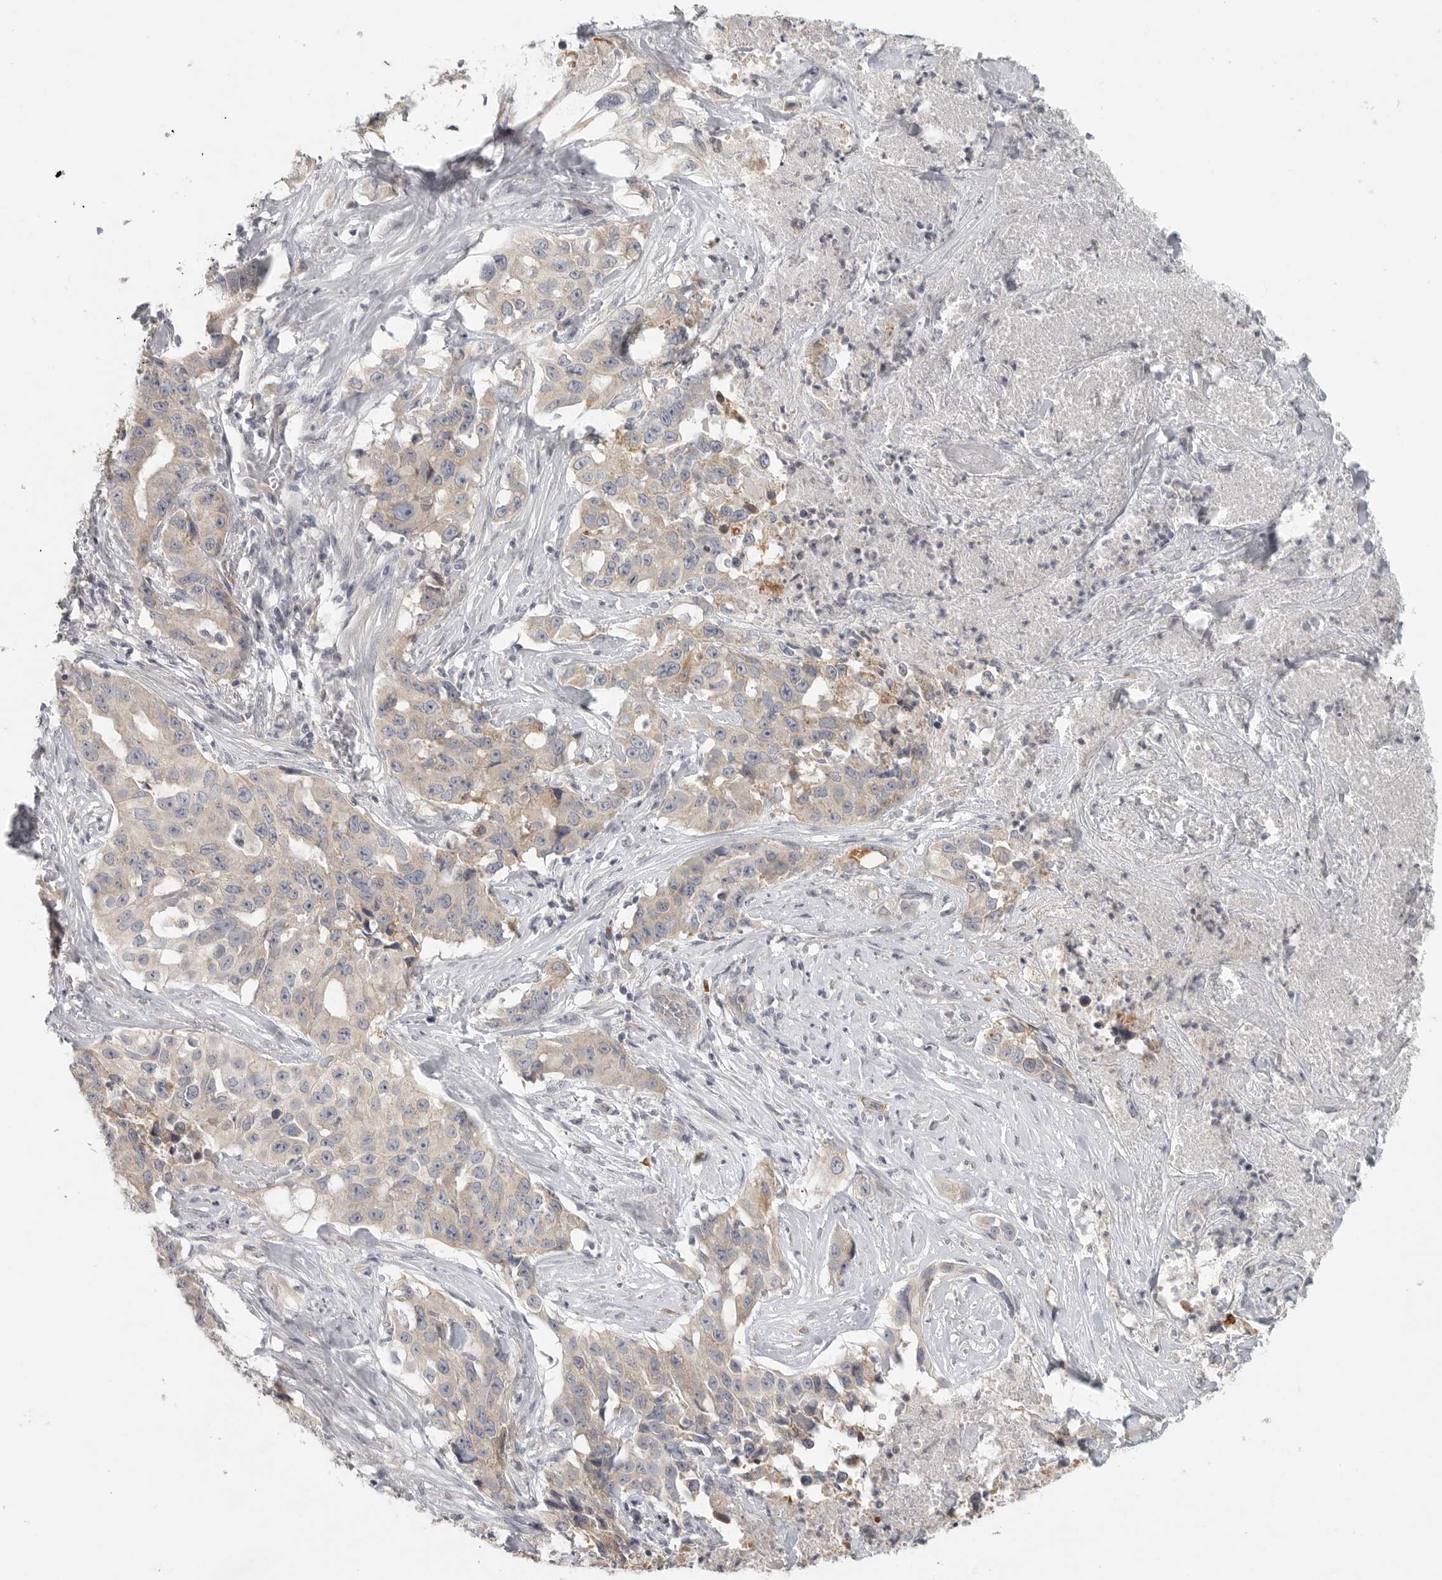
{"staining": {"intensity": "weak", "quantity": "25%-75%", "location": "cytoplasmic/membranous"}, "tissue": "lung cancer", "cell_type": "Tumor cells", "image_type": "cancer", "snomed": [{"axis": "morphology", "description": "Adenocarcinoma, NOS"}, {"axis": "topography", "description": "Lung"}], "caption": "Weak cytoplasmic/membranous staining for a protein is appreciated in about 25%-75% of tumor cells of lung adenocarcinoma using immunohistochemistry (IHC).", "gene": "SLC25A36", "patient": {"sex": "female", "age": 51}}